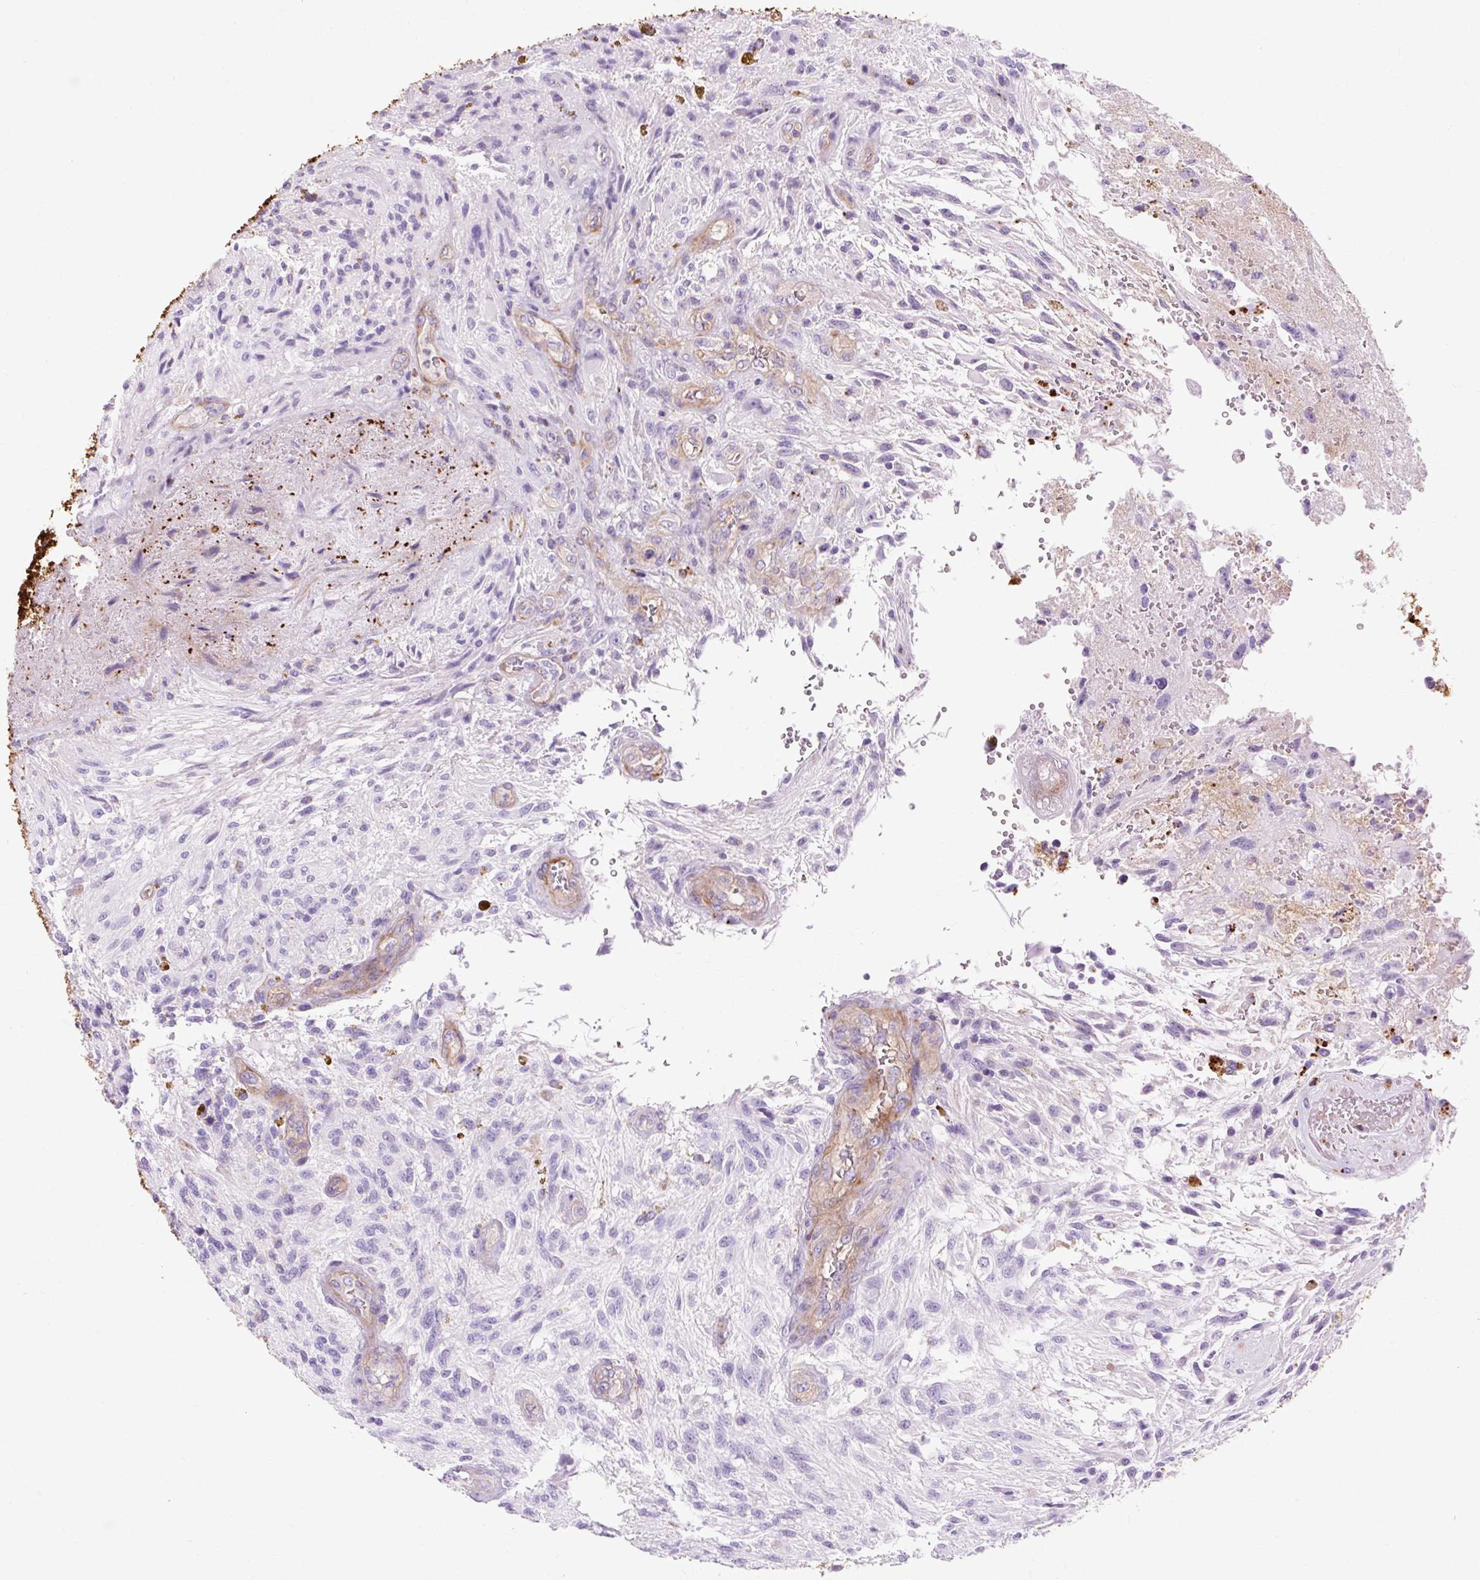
{"staining": {"intensity": "negative", "quantity": "none", "location": "none"}, "tissue": "glioma", "cell_type": "Tumor cells", "image_type": "cancer", "snomed": [{"axis": "morphology", "description": "Glioma, malignant, High grade"}, {"axis": "topography", "description": "Brain"}], "caption": "High power microscopy image of an immunohistochemistry (IHC) image of glioma, revealing no significant staining in tumor cells.", "gene": "OOEP", "patient": {"sex": "male", "age": 56}}